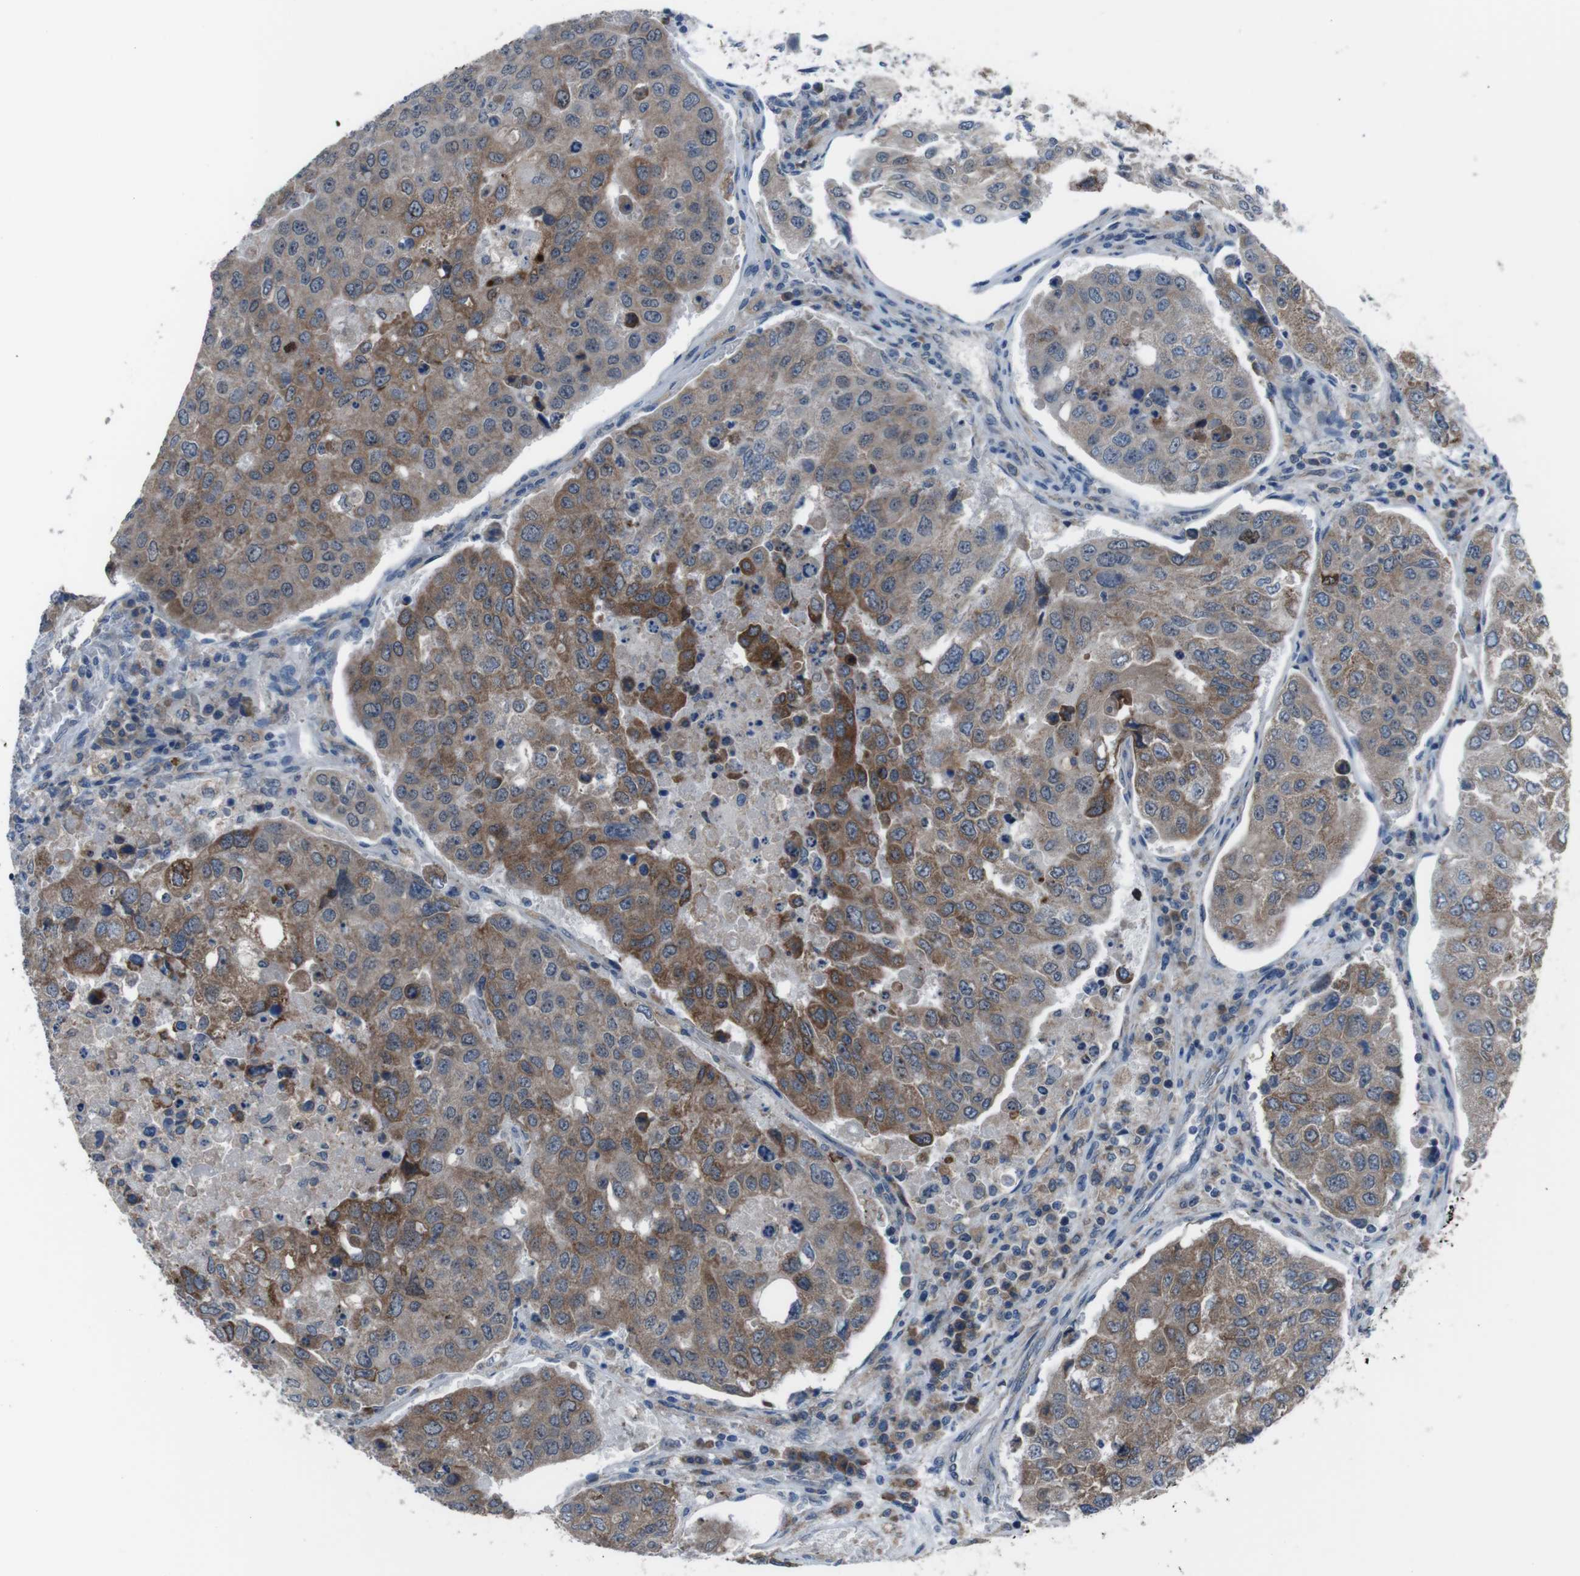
{"staining": {"intensity": "moderate", "quantity": ">75%", "location": "cytoplasmic/membranous"}, "tissue": "urothelial cancer", "cell_type": "Tumor cells", "image_type": "cancer", "snomed": [{"axis": "morphology", "description": "Urothelial carcinoma, High grade"}, {"axis": "topography", "description": "Lymph node"}, {"axis": "topography", "description": "Urinary bladder"}], "caption": "Immunohistochemical staining of human urothelial carcinoma (high-grade) exhibits moderate cytoplasmic/membranous protein expression in approximately >75% of tumor cells. (DAB = brown stain, brightfield microscopy at high magnification).", "gene": "CDH22", "patient": {"sex": "male", "age": 51}}